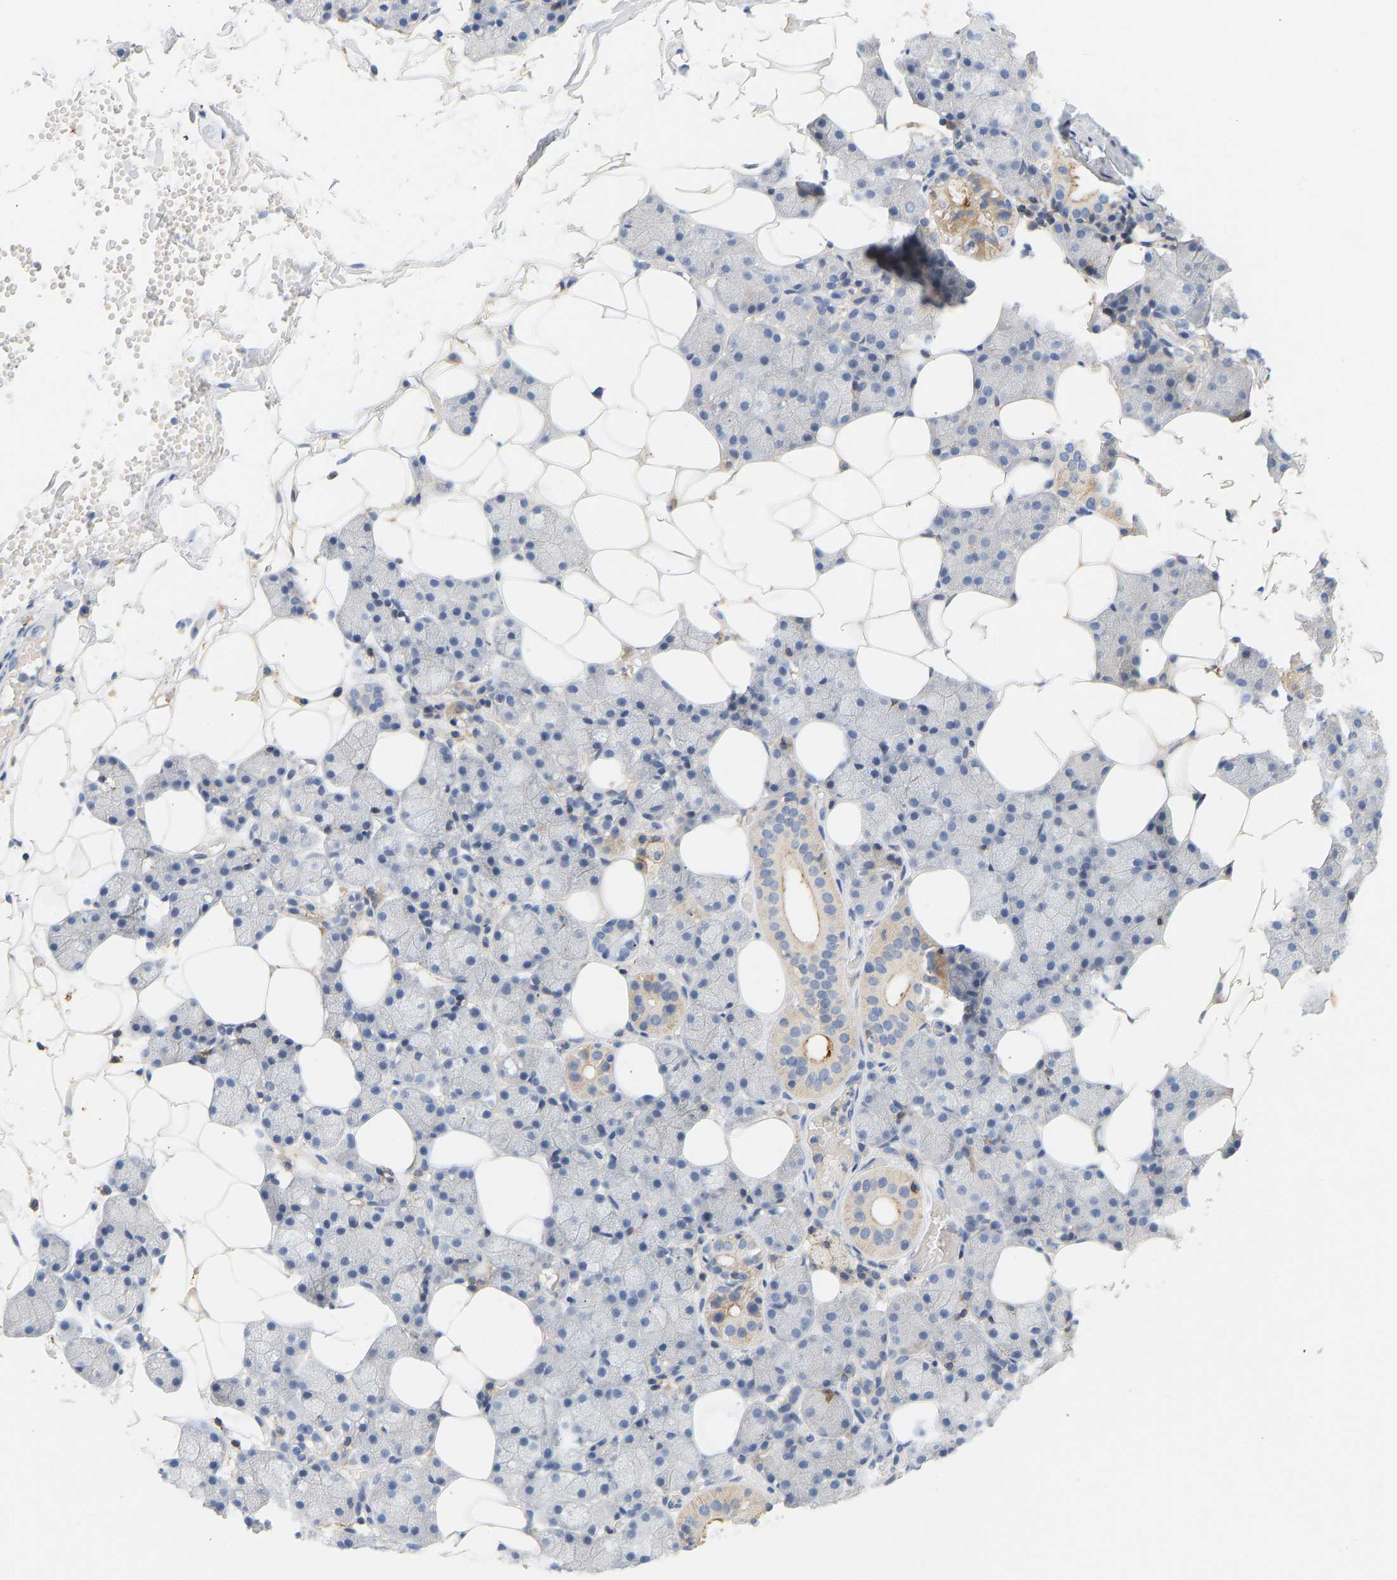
{"staining": {"intensity": "weak", "quantity": "<25%", "location": "cytoplasmic/membranous"}, "tissue": "salivary gland", "cell_type": "Glandular cells", "image_type": "normal", "snomed": [{"axis": "morphology", "description": "Normal tissue, NOS"}, {"axis": "topography", "description": "Salivary gland"}], "caption": "Salivary gland was stained to show a protein in brown. There is no significant positivity in glandular cells. The staining is performed using DAB (3,3'-diaminobenzidine) brown chromogen with nuclei counter-stained in using hematoxylin.", "gene": "BVES", "patient": {"sex": "female", "age": 33}}